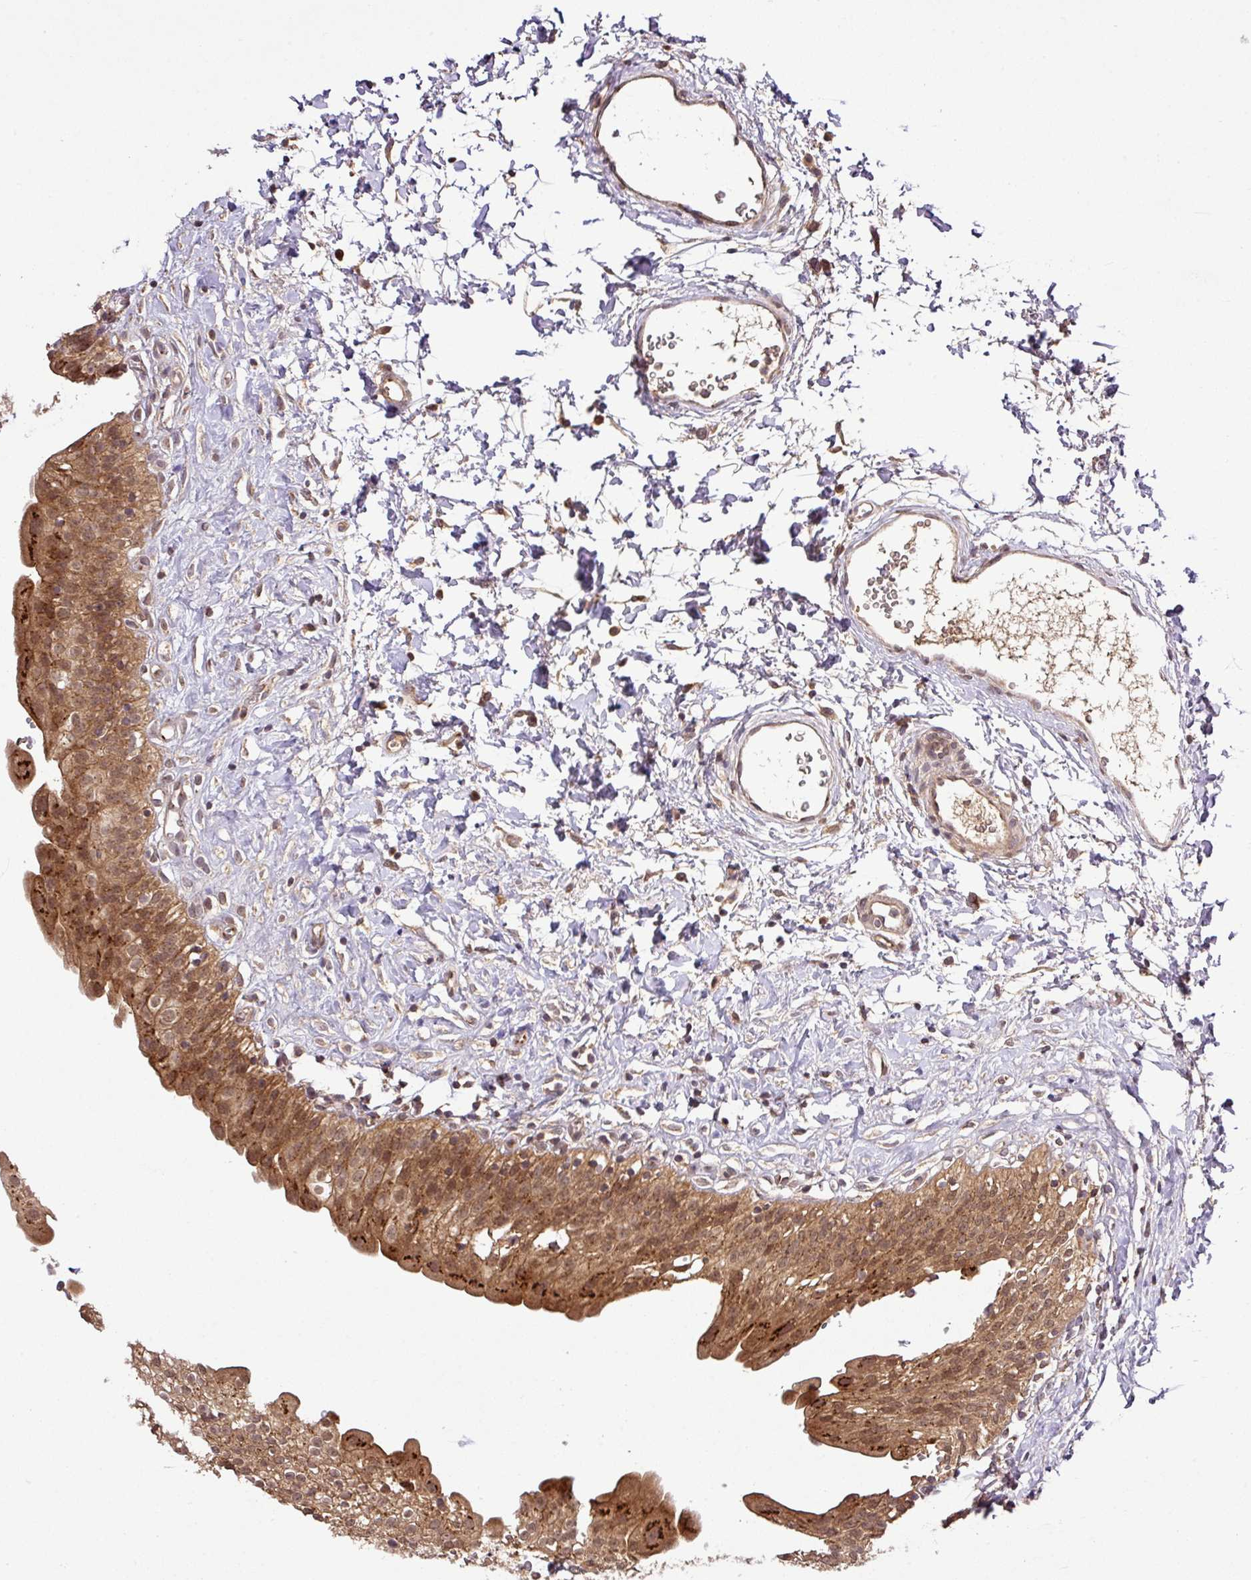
{"staining": {"intensity": "strong", "quantity": ">75%", "location": "cytoplasmic/membranous,nuclear"}, "tissue": "urinary bladder", "cell_type": "Urothelial cells", "image_type": "normal", "snomed": [{"axis": "morphology", "description": "Normal tissue, NOS"}, {"axis": "topography", "description": "Urinary bladder"}], "caption": "The image reveals immunohistochemical staining of normal urinary bladder. There is strong cytoplasmic/membranous,nuclear expression is present in approximately >75% of urothelial cells. The staining was performed using DAB to visualize the protein expression in brown, while the nuclei were stained in blue with hematoxylin (Magnification: 20x).", "gene": "FAIM", "patient": {"sex": "male", "age": 51}}